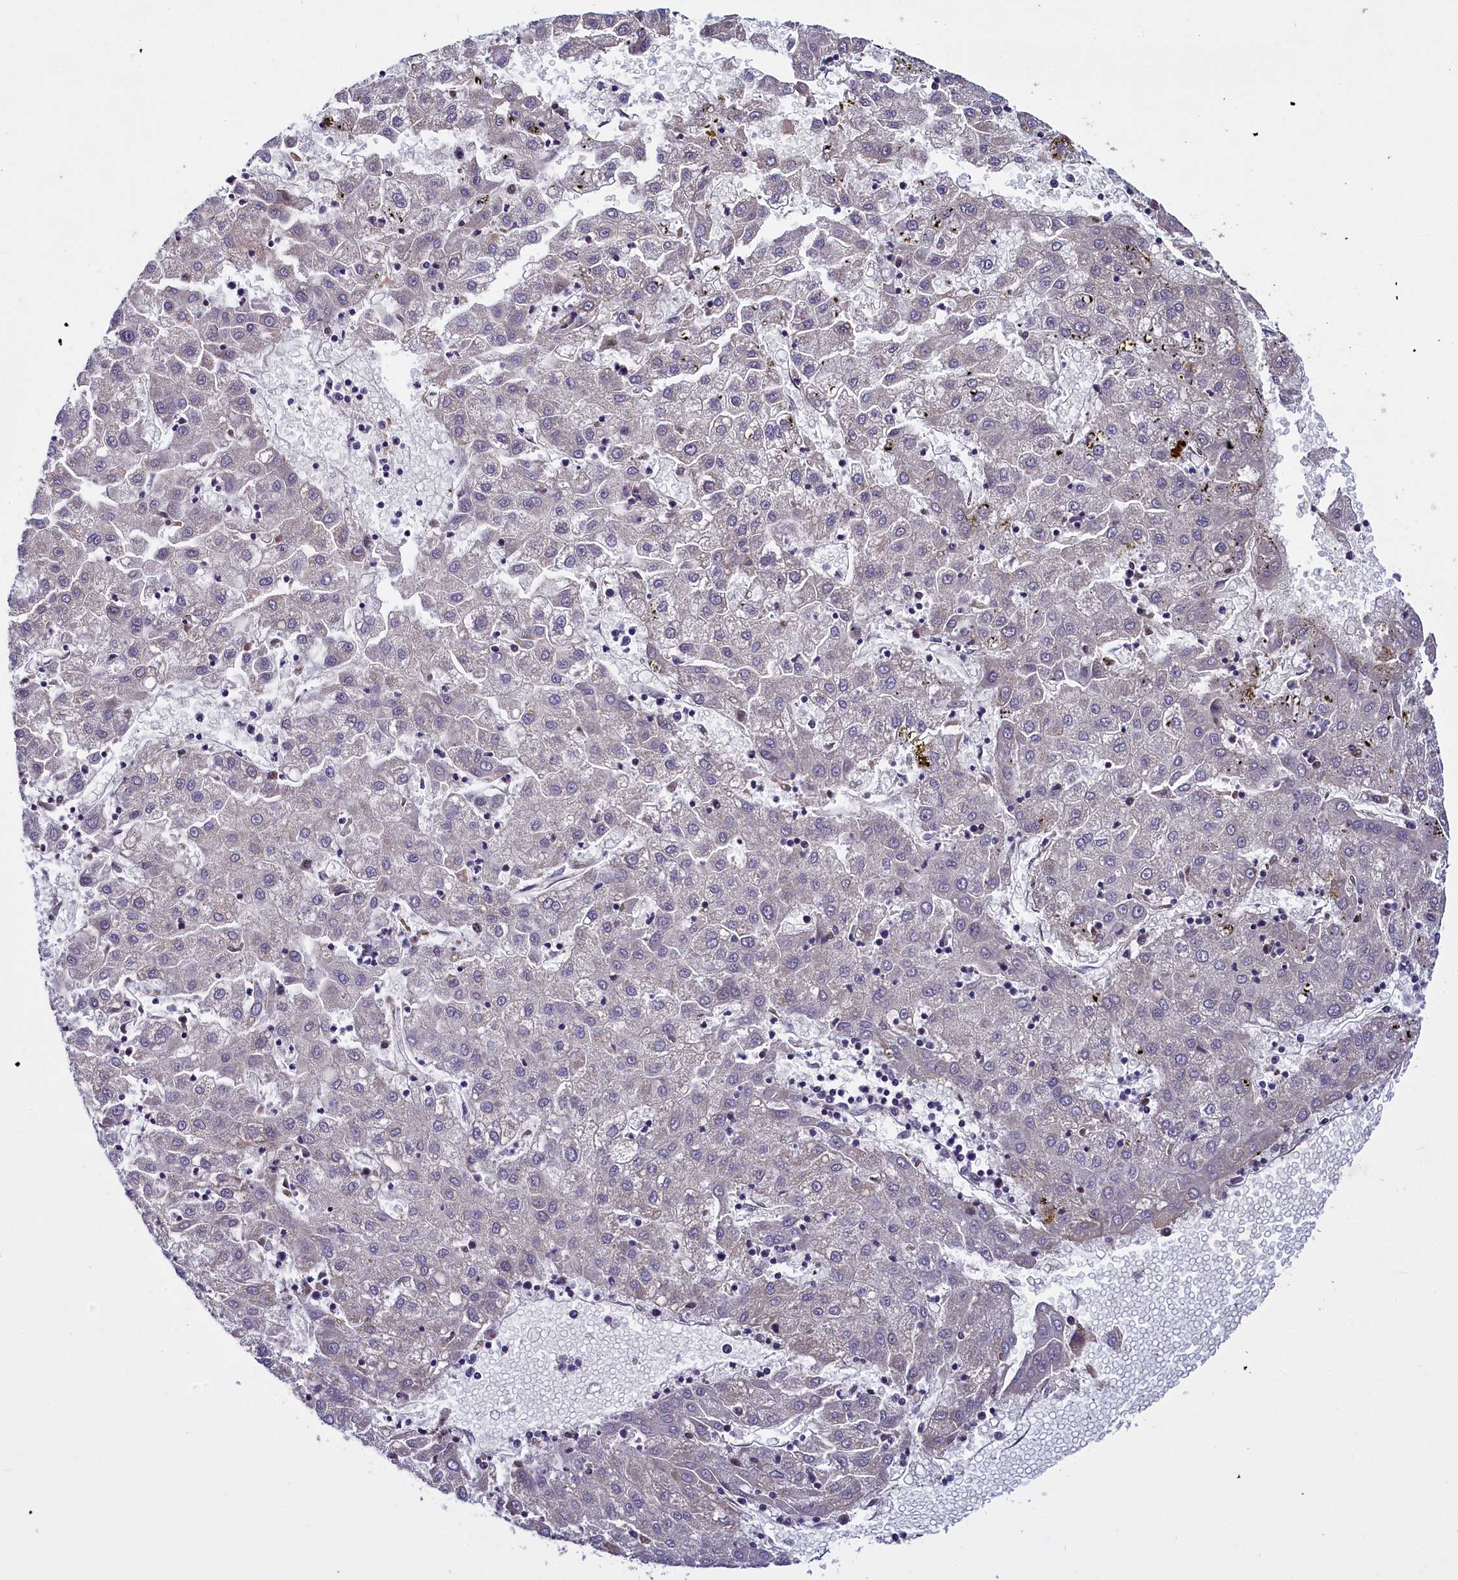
{"staining": {"intensity": "negative", "quantity": "none", "location": "none"}, "tissue": "liver cancer", "cell_type": "Tumor cells", "image_type": "cancer", "snomed": [{"axis": "morphology", "description": "Carcinoma, Hepatocellular, NOS"}, {"axis": "topography", "description": "Liver"}], "caption": "An IHC photomicrograph of liver cancer is shown. There is no staining in tumor cells of liver cancer.", "gene": "MRC2", "patient": {"sex": "male", "age": 72}}